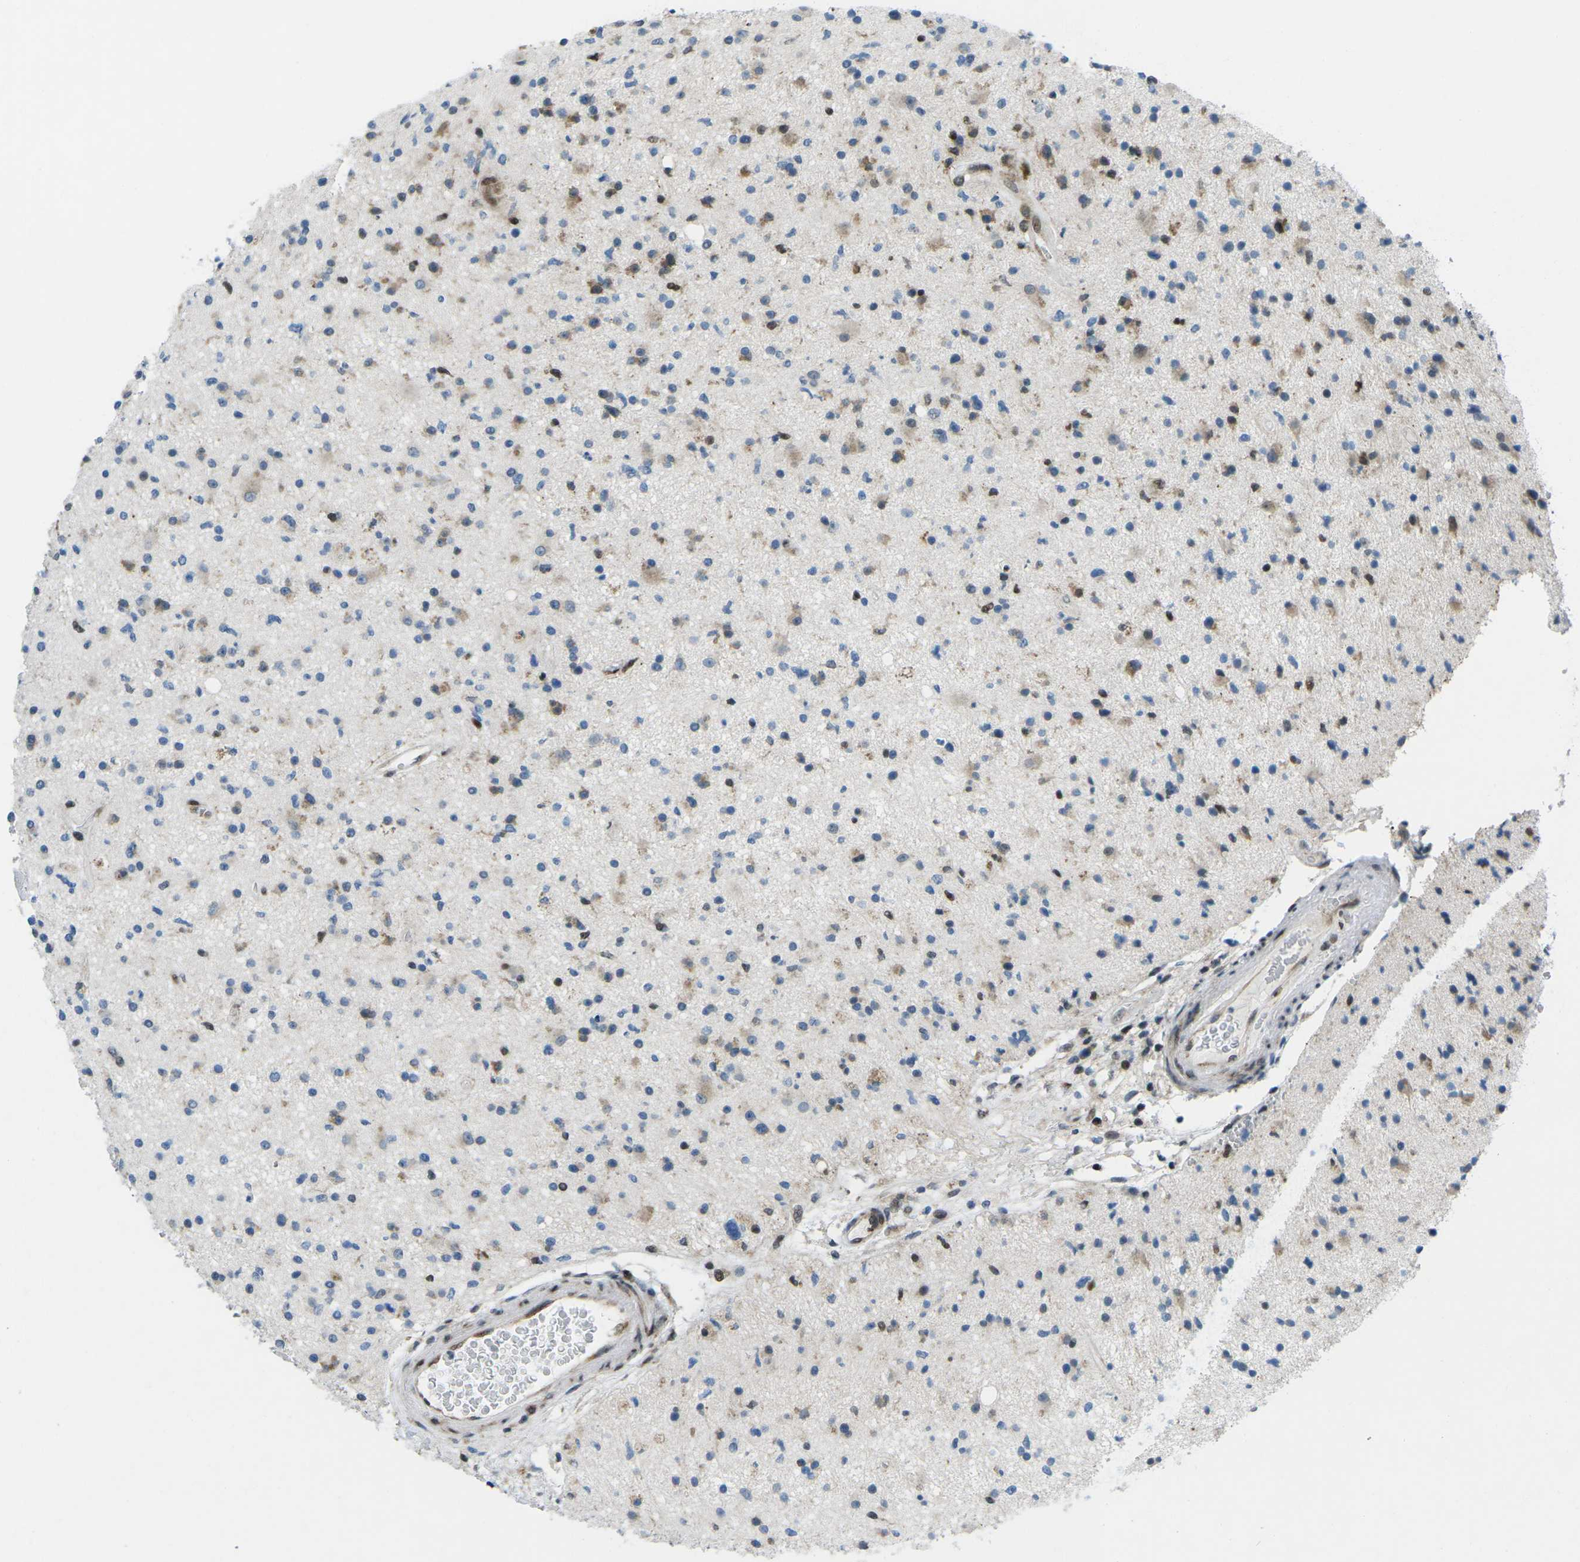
{"staining": {"intensity": "moderate", "quantity": "<25%", "location": "cytoplasmic/membranous,nuclear"}, "tissue": "glioma", "cell_type": "Tumor cells", "image_type": "cancer", "snomed": [{"axis": "morphology", "description": "Glioma, malignant, High grade"}, {"axis": "topography", "description": "Brain"}], "caption": "Human glioma stained for a protein (brown) shows moderate cytoplasmic/membranous and nuclear positive staining in about <25% of tumor cells.", "gene": "MBNL1", "patient": {"sex": "male", "age": 33}}